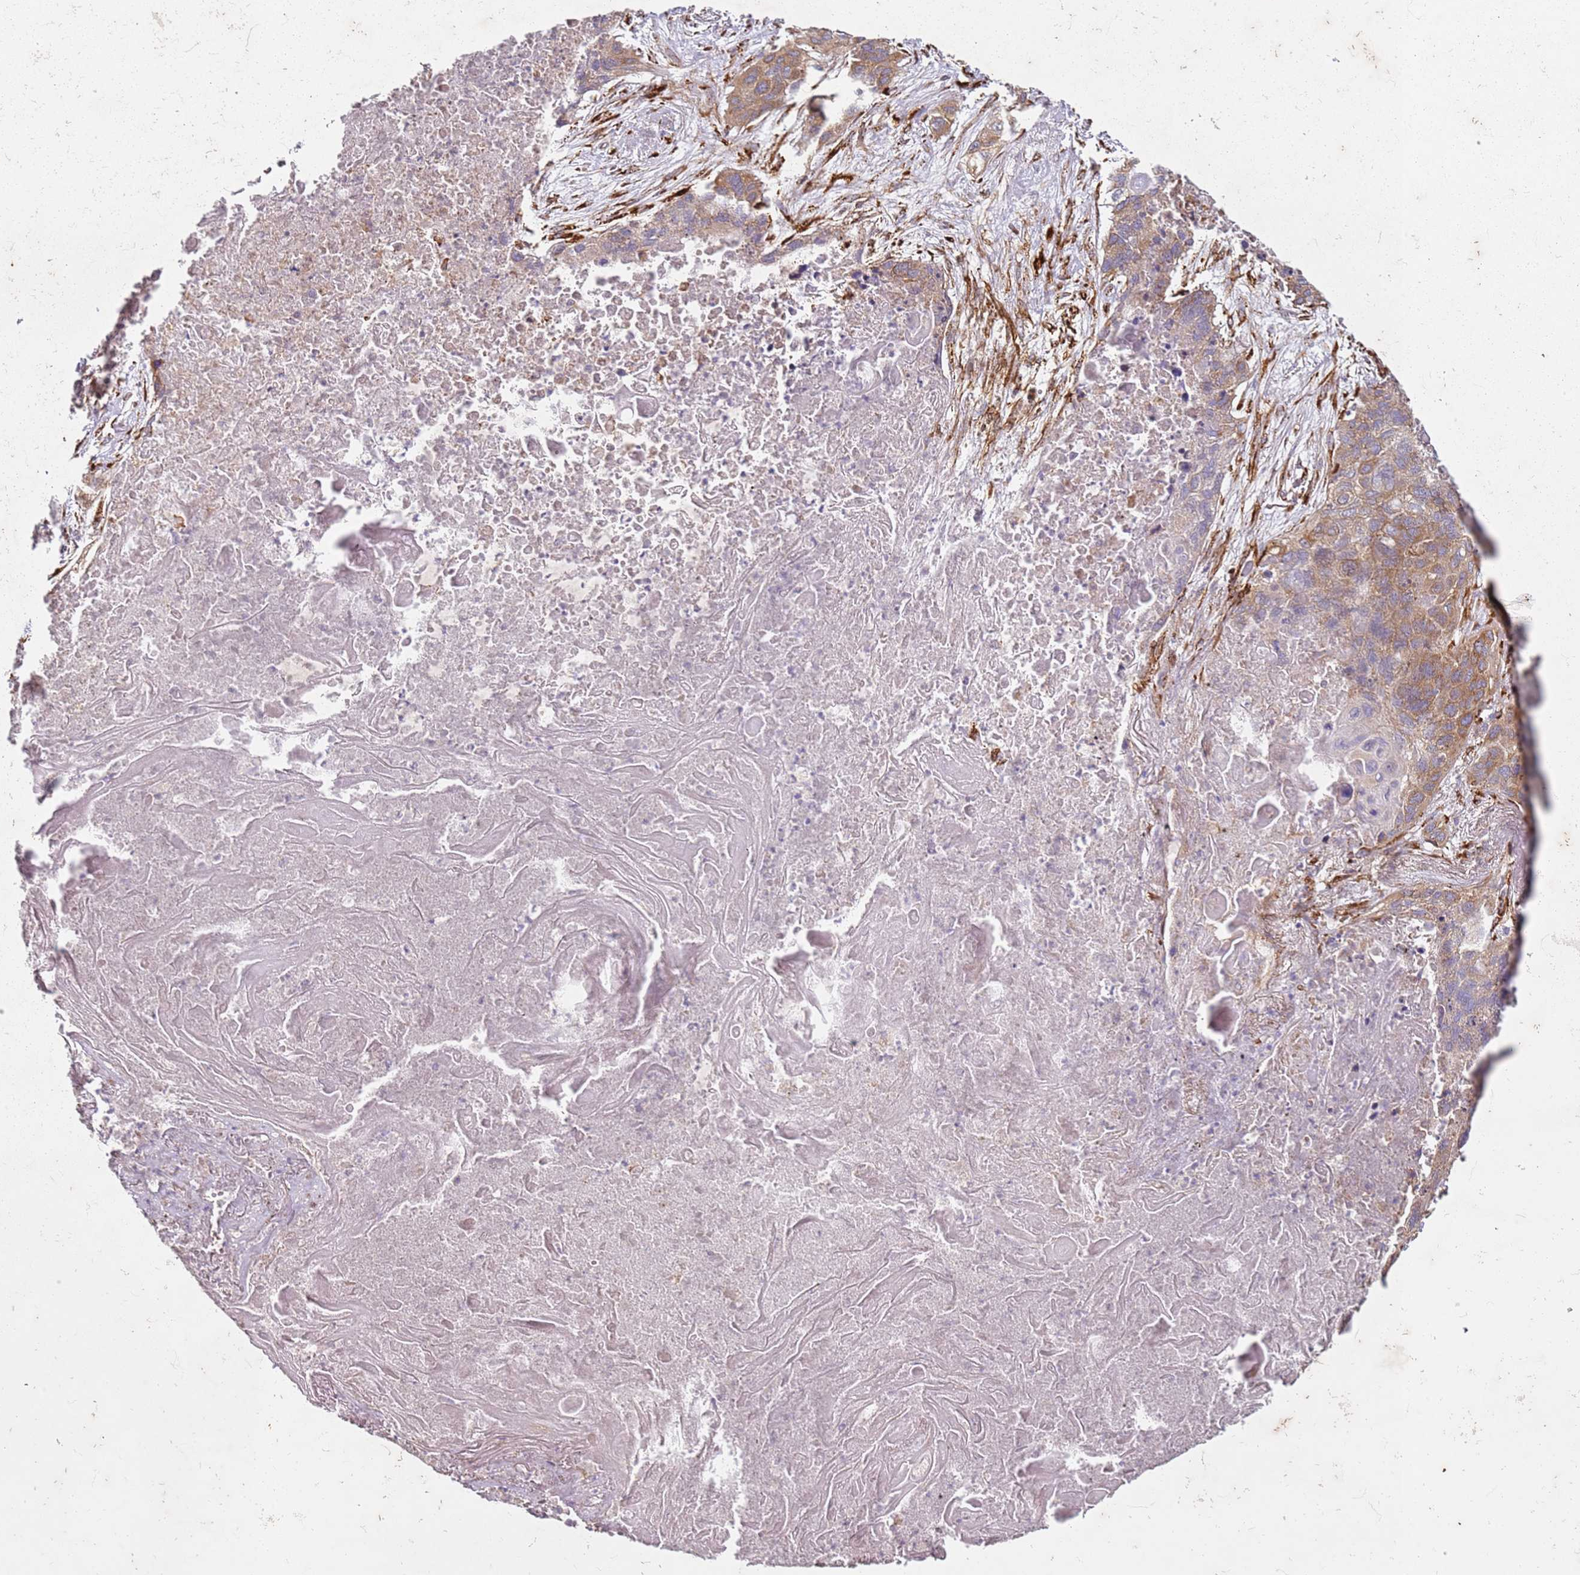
{"staining": {"intensity": "moderate", "quantity": ">75%", "location": "cytoplasmic/membranous"}, "tissue": "lung cancer", "cell_type": "Tumor cells", "image_type": "cancer", "snomed": [{"axis": "morphology", "description": "Squamous cell carcinoma, NOS"}, {"axis": "topography", "description": "Lung"}], "caption": "Moderate cytoplasmic/membranous positivity is present in approximately >75% of tumor cells in lung cancer.", "gene": "ARFRP1", "patient": {"sex": "female", "age": 63}}